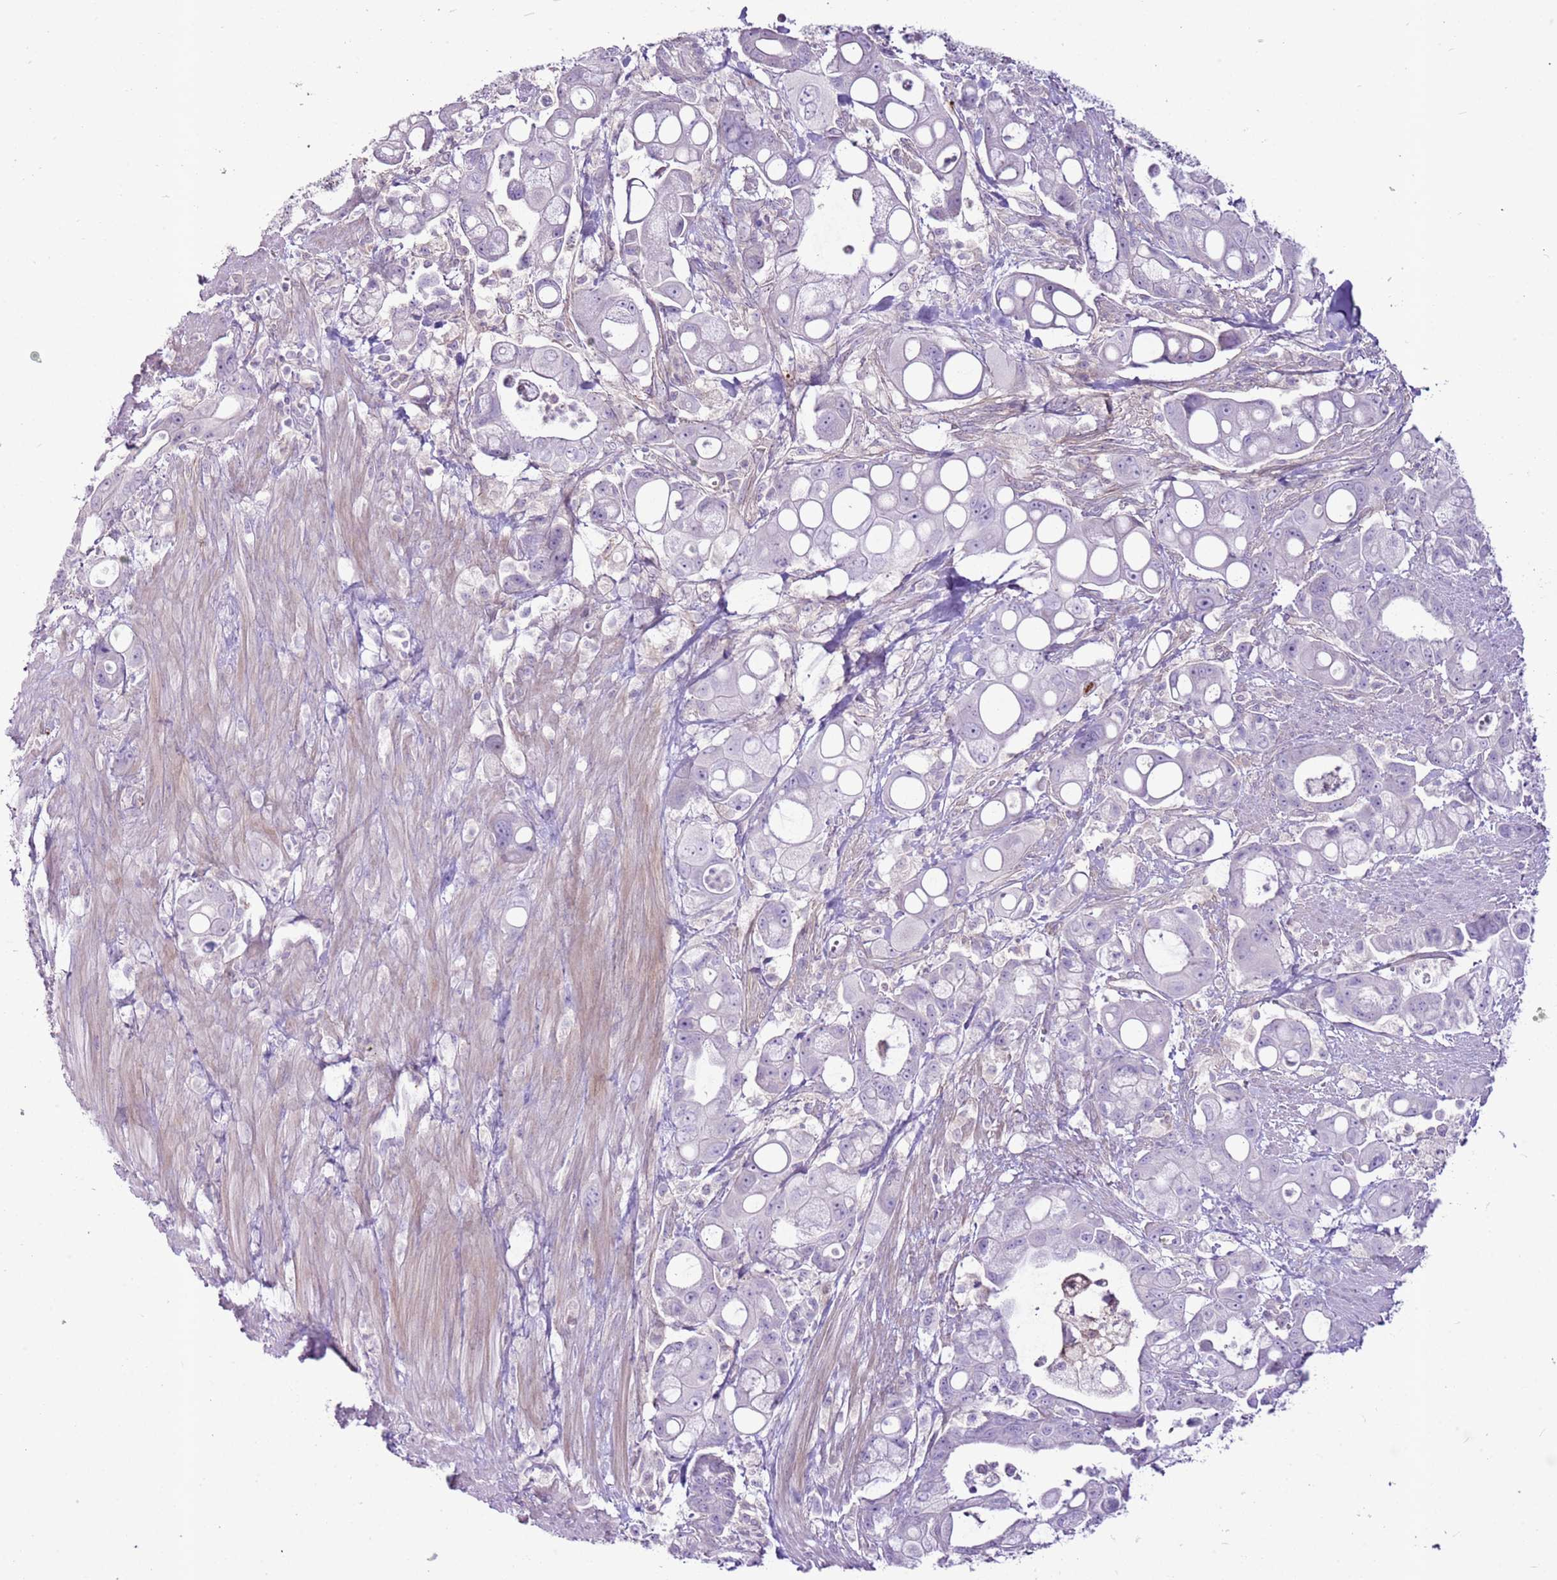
{"staining": {"intensity": "negative", "quantity": "none", "location": "none"}, "tissue": "pancreatic cancer", "cell_type": "Tumor cells", "image_type": "cancer", "snomed": [{"axis": "morphology", "description": "Adenocarcinoma, NOS"}, {"axis": "topography", "description": "Pancreas"}], "caption": "Immunohistochemistry image of human pancreatic adenocarcinoma stained for a protein (brown), which shows no expression in tumor cells.", "gene": "CHAC2", "patient": {"sex": "male", "age": 68}}